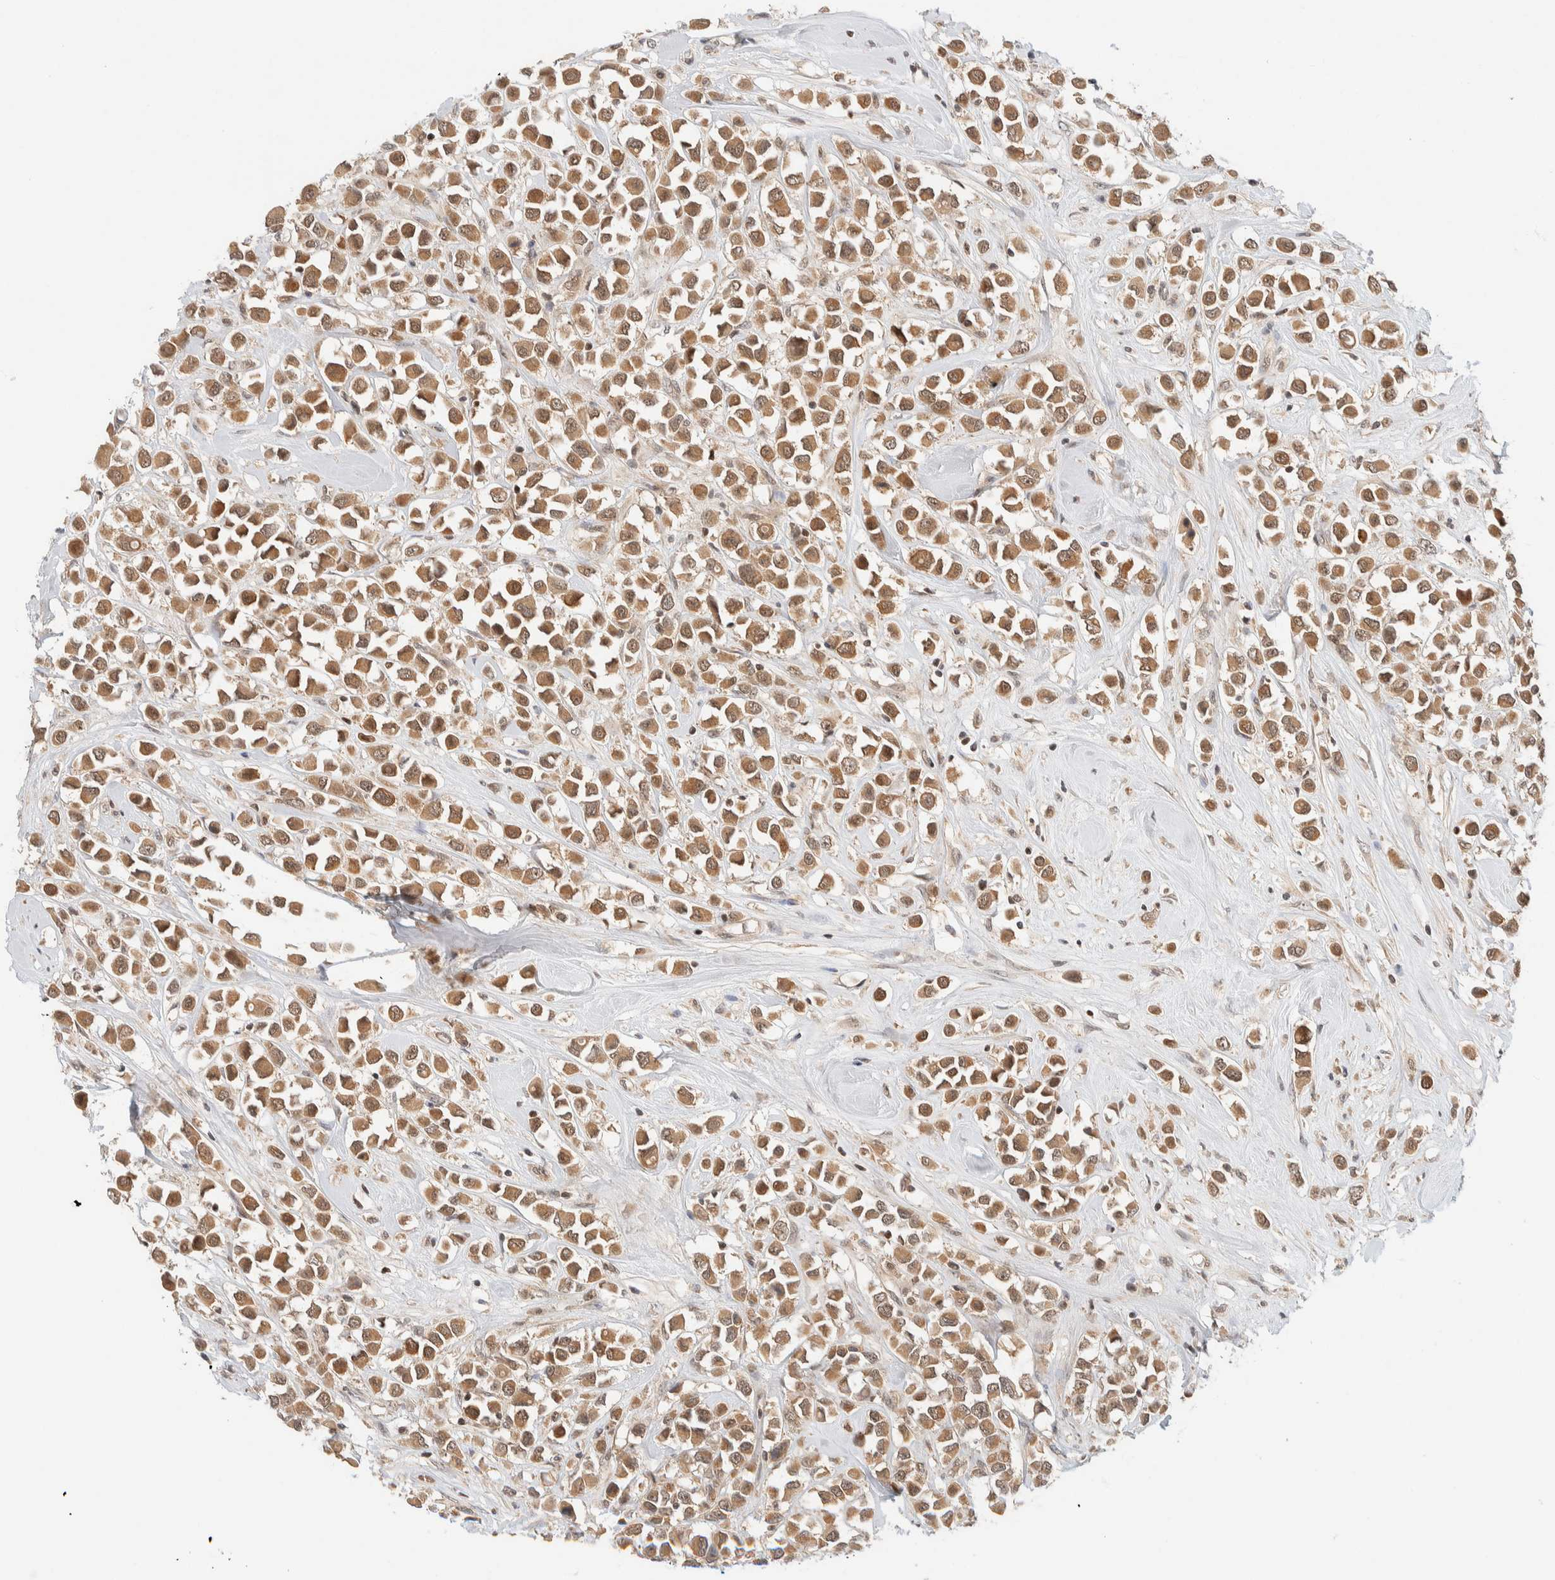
{"staining": {"intensity": "moderate", "quantity": ">75%", "location": "cytoplasmic/membranous"}, "tissue": "breast cancer", "cell_type": "Tumor cells", "image_type": "cancer", "snomed": [{"axis": "morphology", "description": "Duct carcinoma"}, {"axis": "topography", "description": "Breast"}], "caption": "A brown stain shows moderate cytoplasmic/membranous staining of a protein in human breast cancer (infiltrating ductal carcinoma) tumor cells.", "gene": "C8orf76", "patient": {"sex": "female", "age": 61}}